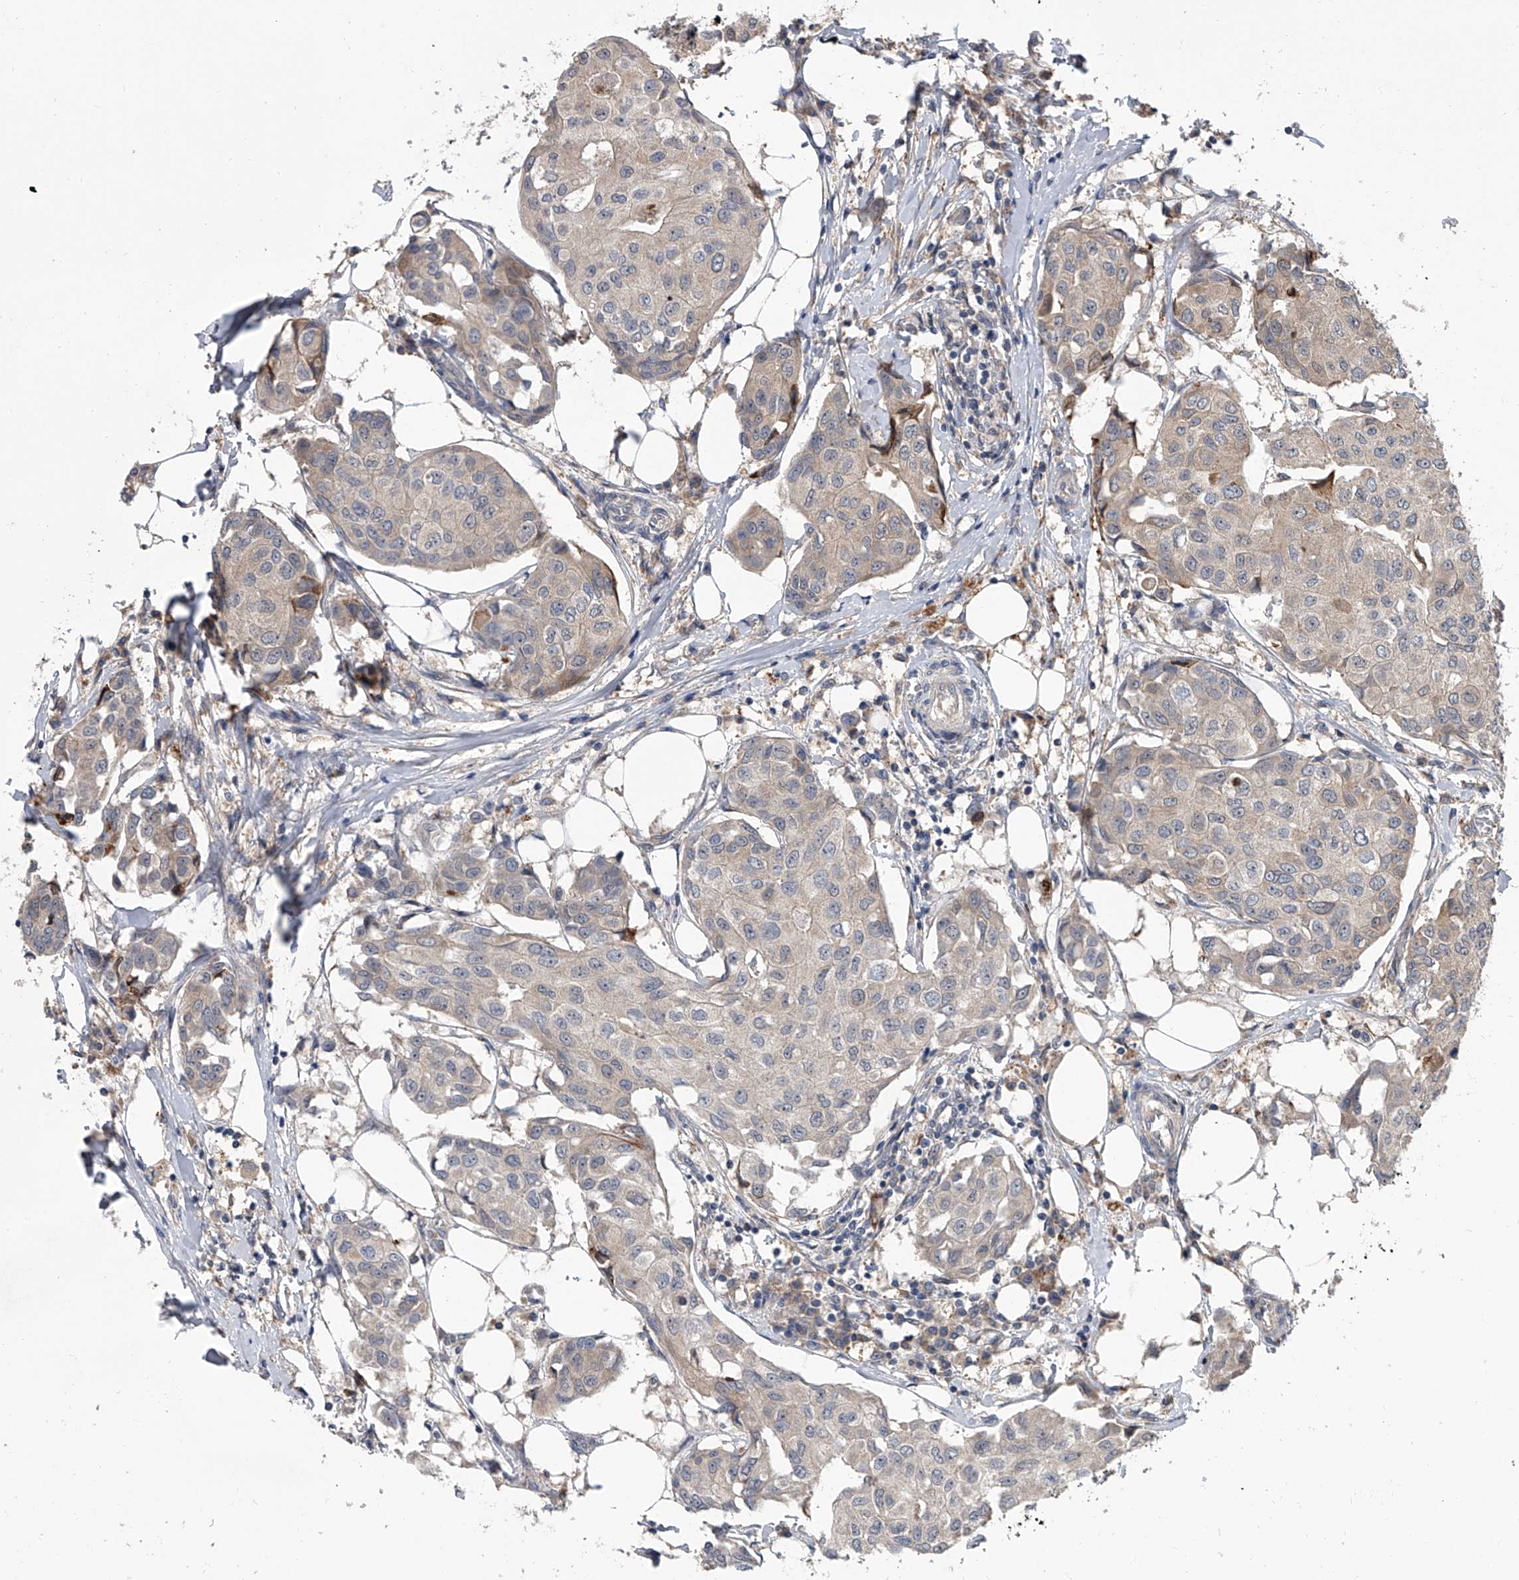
{"staining": {"intensity": "negative", "quantity": "none", "location": "none"}, "tissue": "breast cancer", "cell_type": "Tumor cells", "image_type": "cancer", "snomed": [{"axis": "morphology", "description": "Duct carcinoma"}, {"axis": "topography", "description": "Breast"}], "caption": "DAB immunohistochemical staining of human intraductal carcinoma (breast) exhibits no significant expression in tumor cells.", "gene": "GEMIN8", "patient": {"sex": "female", "age": 80}}